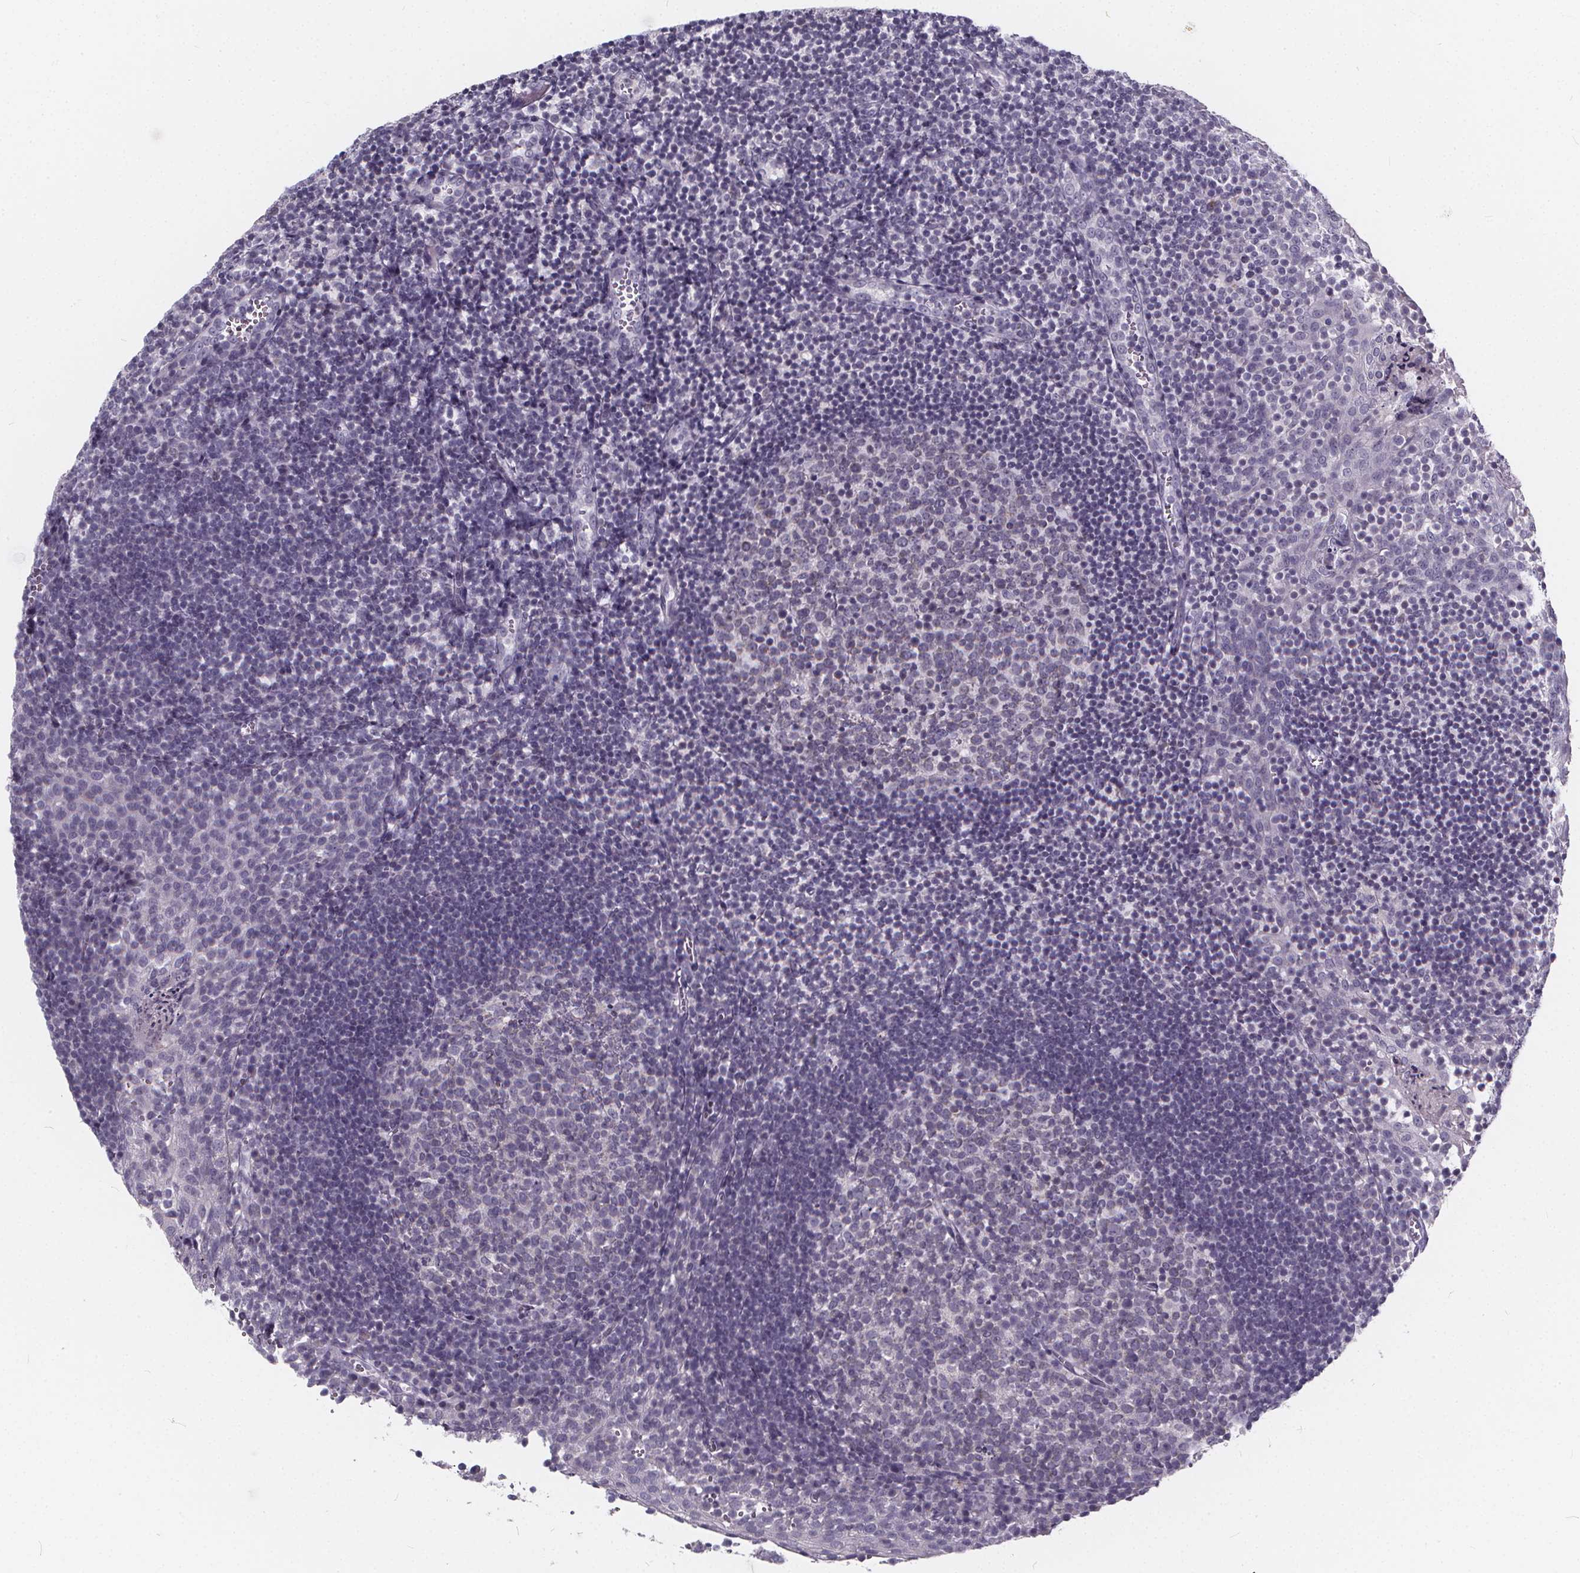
{"staining": {"intensity": "negative", "quantity": "none", "location": "none"}, "tissue": "lymph node", "cell_type": "Germinal center cells", "image_type": "normal", "snomed": [{"axis": "morphology", "description": "Normal tissue, NOS"}, {"axis": "topography", "description": "Lymph node"}], "caption": "Image shows no significant protein staining in germinal center cells of unremarkable lymph node. The staining was performed using DAB to visualize the protein expression in brown, while the nuclei were stained in blue with hematoxylin (Magnification: 20x).", "gene": "SPEF2", "patient": {"sex": "female", "age": 21}}